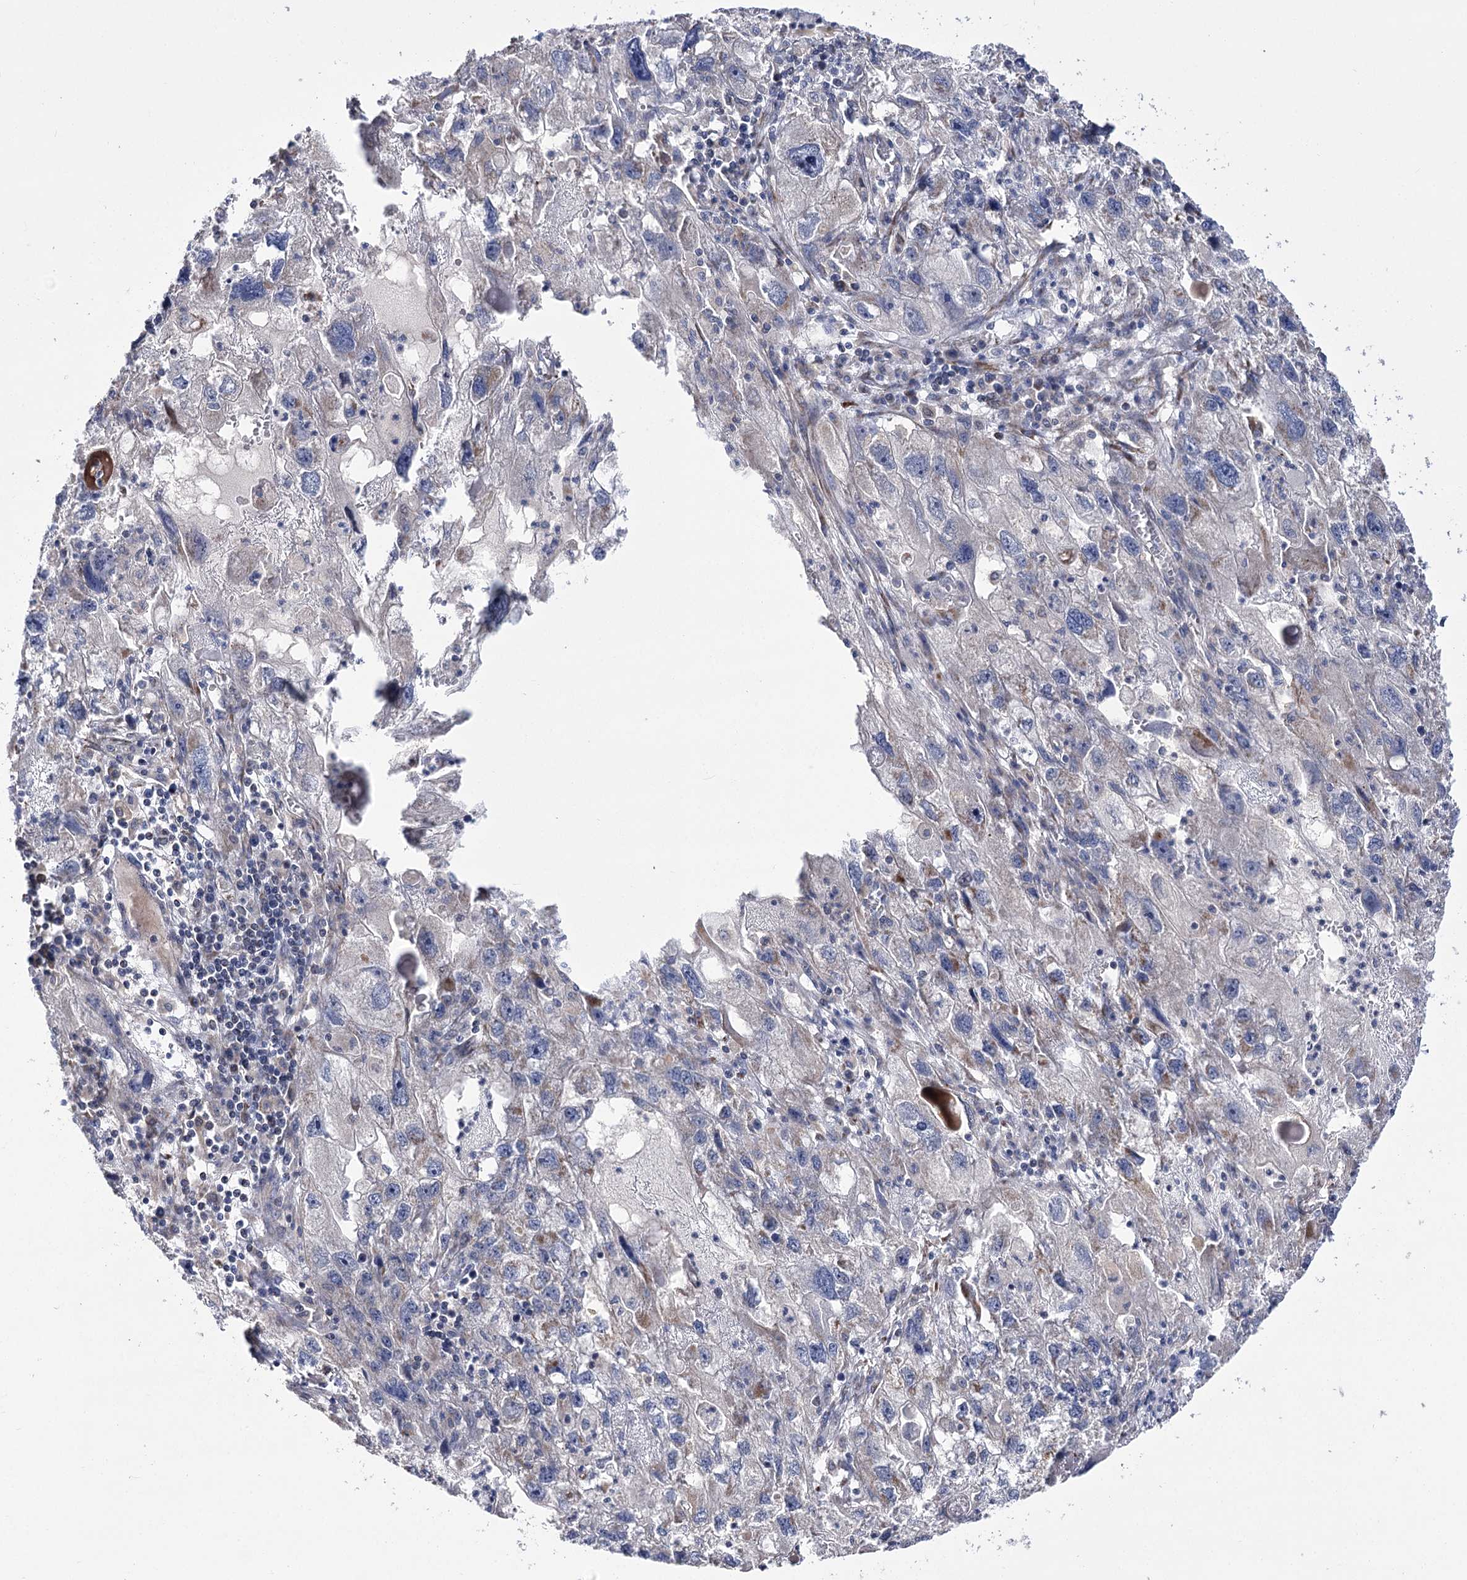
{"staining": {"intensity": "negative", "quantity": "none", "location": "none"}, "tissue": "endometrial cancer", "cell_type": "Tumor cells", "image_type": "cancer", "snomed": [{"axis": "morphology", "description": "Adenocarcinoma, NOS"}, {"axis": "topography", "description": "Endometrium"}], "caption": "A high-resolution histopathology image shows IHC staining of endometrial cancer (adenocarcinoma), which displays no significant staining in tumor cells.", "gene": "NADK2", "patient": {"sex": "female", "age": 49}}